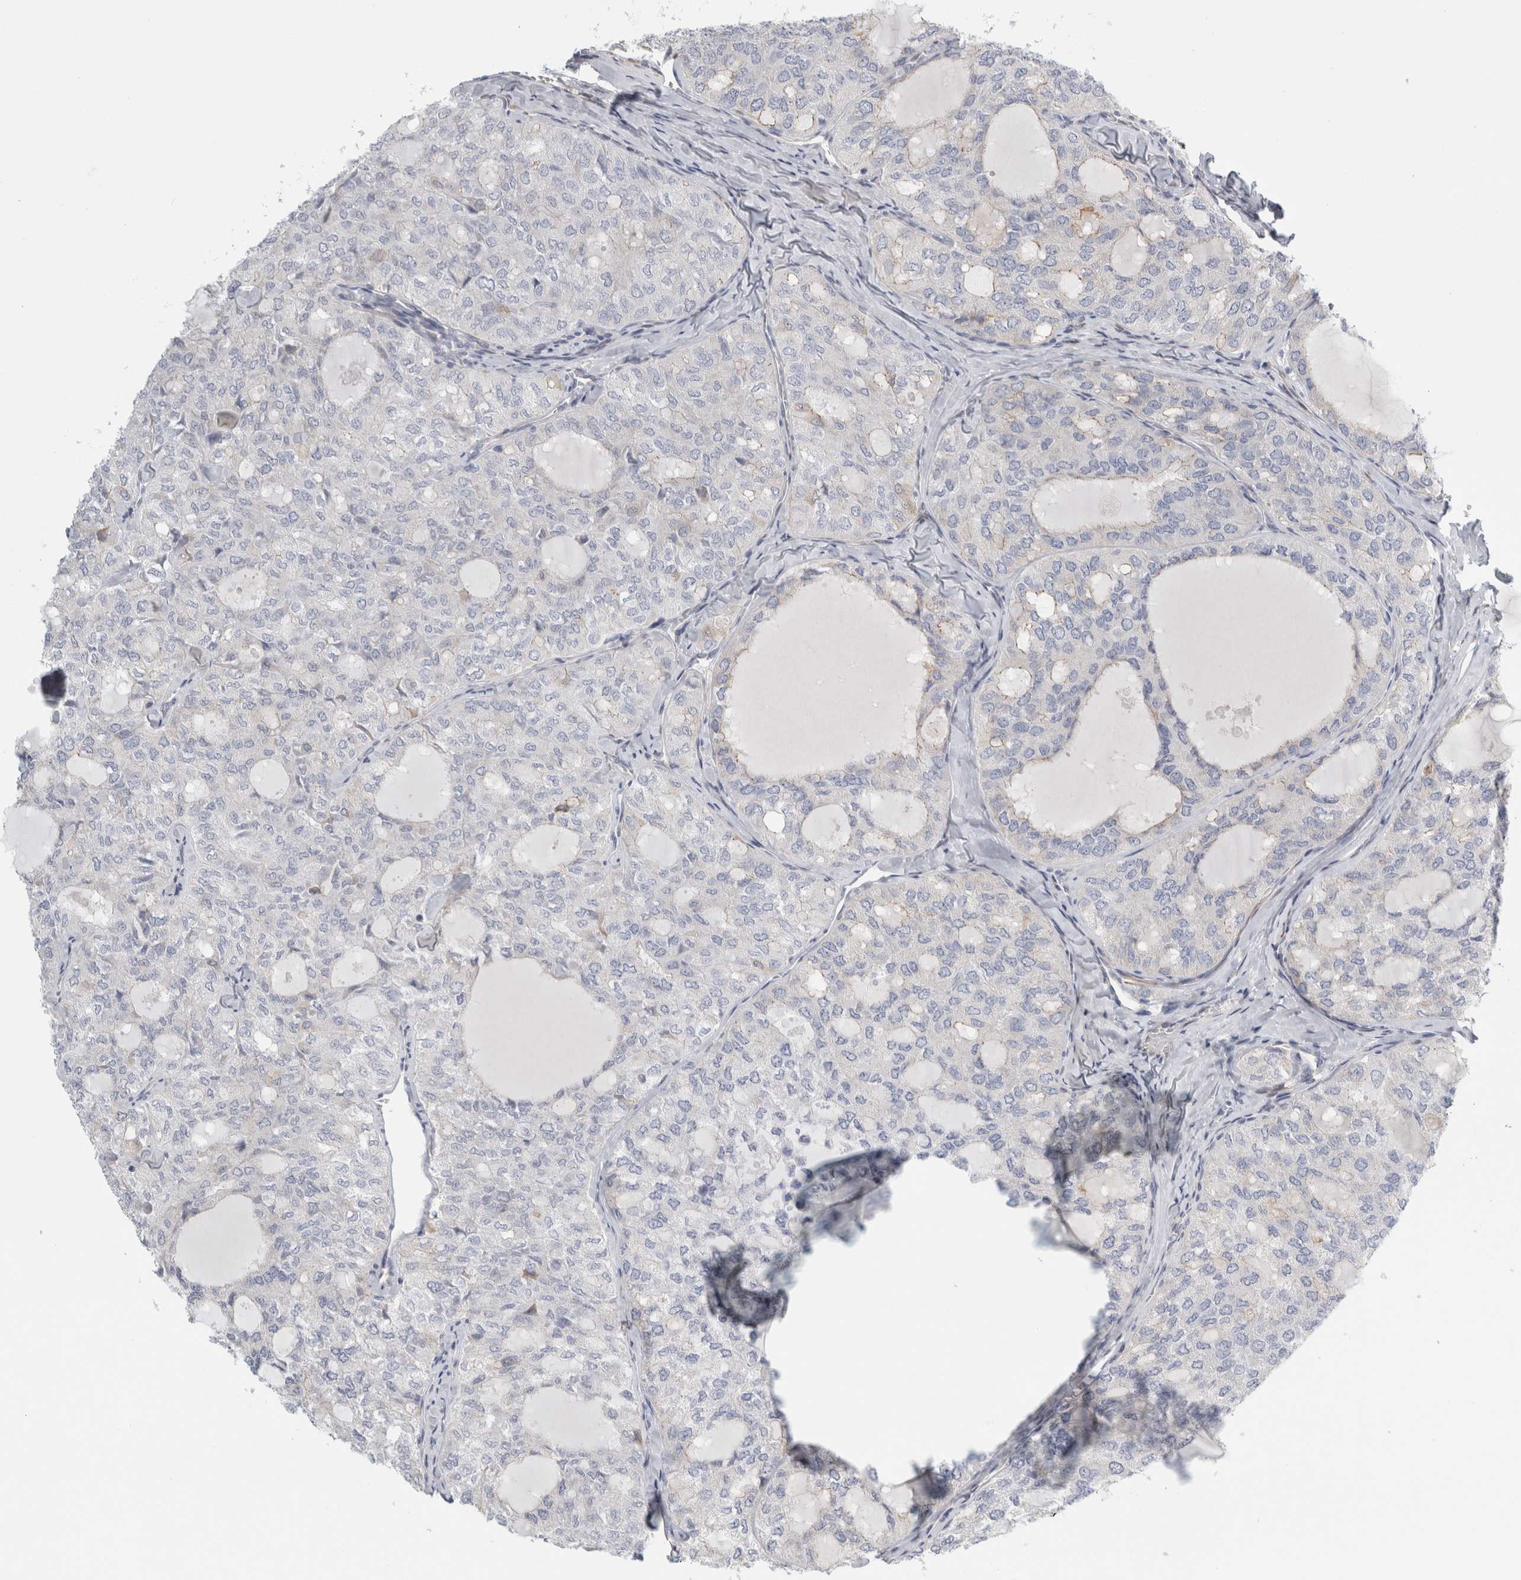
{"staining": {"intensity": "negative", "quantity": "none", "location": "none"}, "tissue": "thyroid cancer", "cell_type": "Tumor cells", "image_type": "cancer", "snomed": [{"axis": "morphology", "description": "Follicular adenoma carcinoma, NOS"}, {"axis": "topography", "description": "Thyroid gland"}], "caption": "An immunohistochemistry (IHC) micrograph of follicular adenoma carcinoma (thyroid) is shown. There is no staining in tumor cells of follicular adenoma carcinoma (thyroid).", "gene": "B3GNT3", "patient": {"sex": "male", "age": 75}}